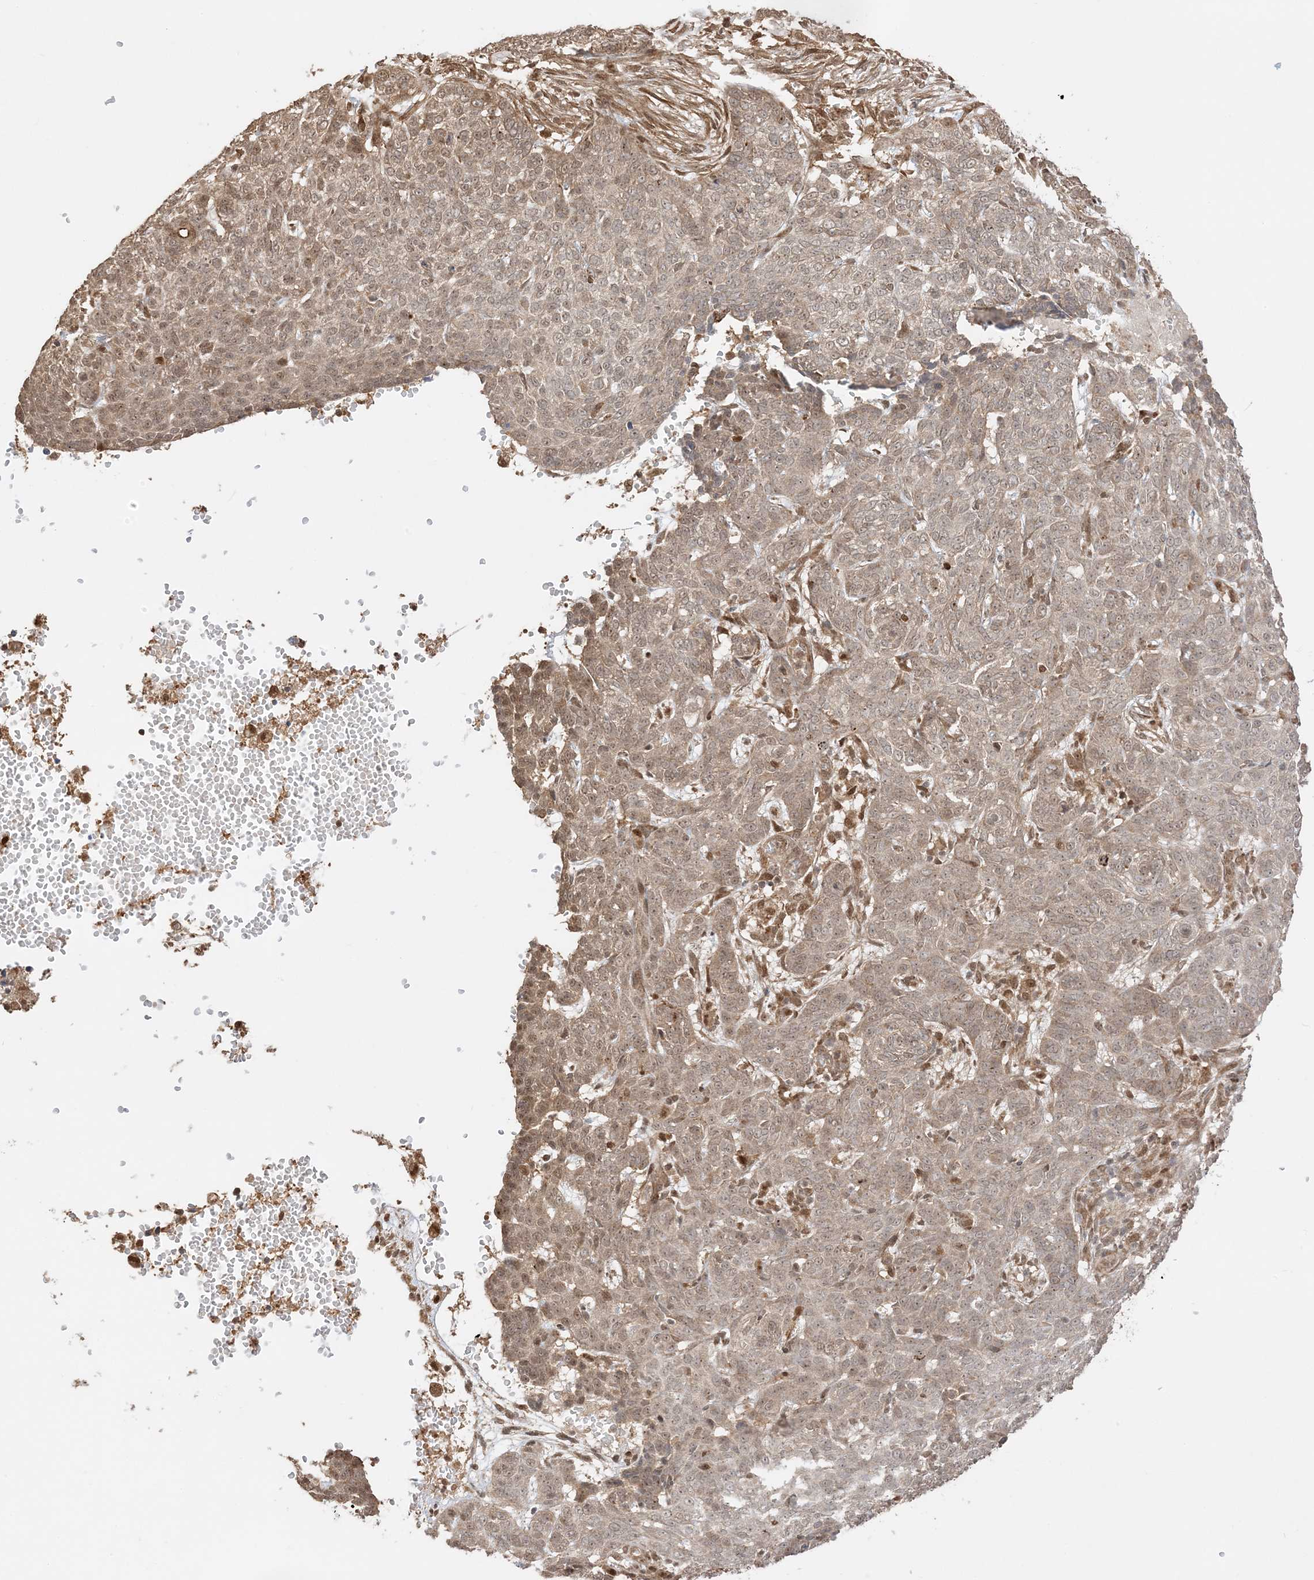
{"staining": {"intensity": "weak", "quantity": ">75%", "location": "cytoplasmic/membranous,nuclear"}, "tissue": "skin cancer", "cell_type": "Tumor cells", "image_type": "cancer", "snomed": [{"axis": "morphology", "description": "Basal cell carcinoma"}, {"axis": "topography", "description": "Skin"}], "caption": "Protein expression analysis of basal cell carcinoma (skin) demonstrates weak cytoplasmic/membranous and nuclear expression in about >75% of tumor cells. (DAB IHC with brightfield microscopy, high magnification).", "gene": "ZBTB41", "patient": {"sex": "male", "age": 85}}